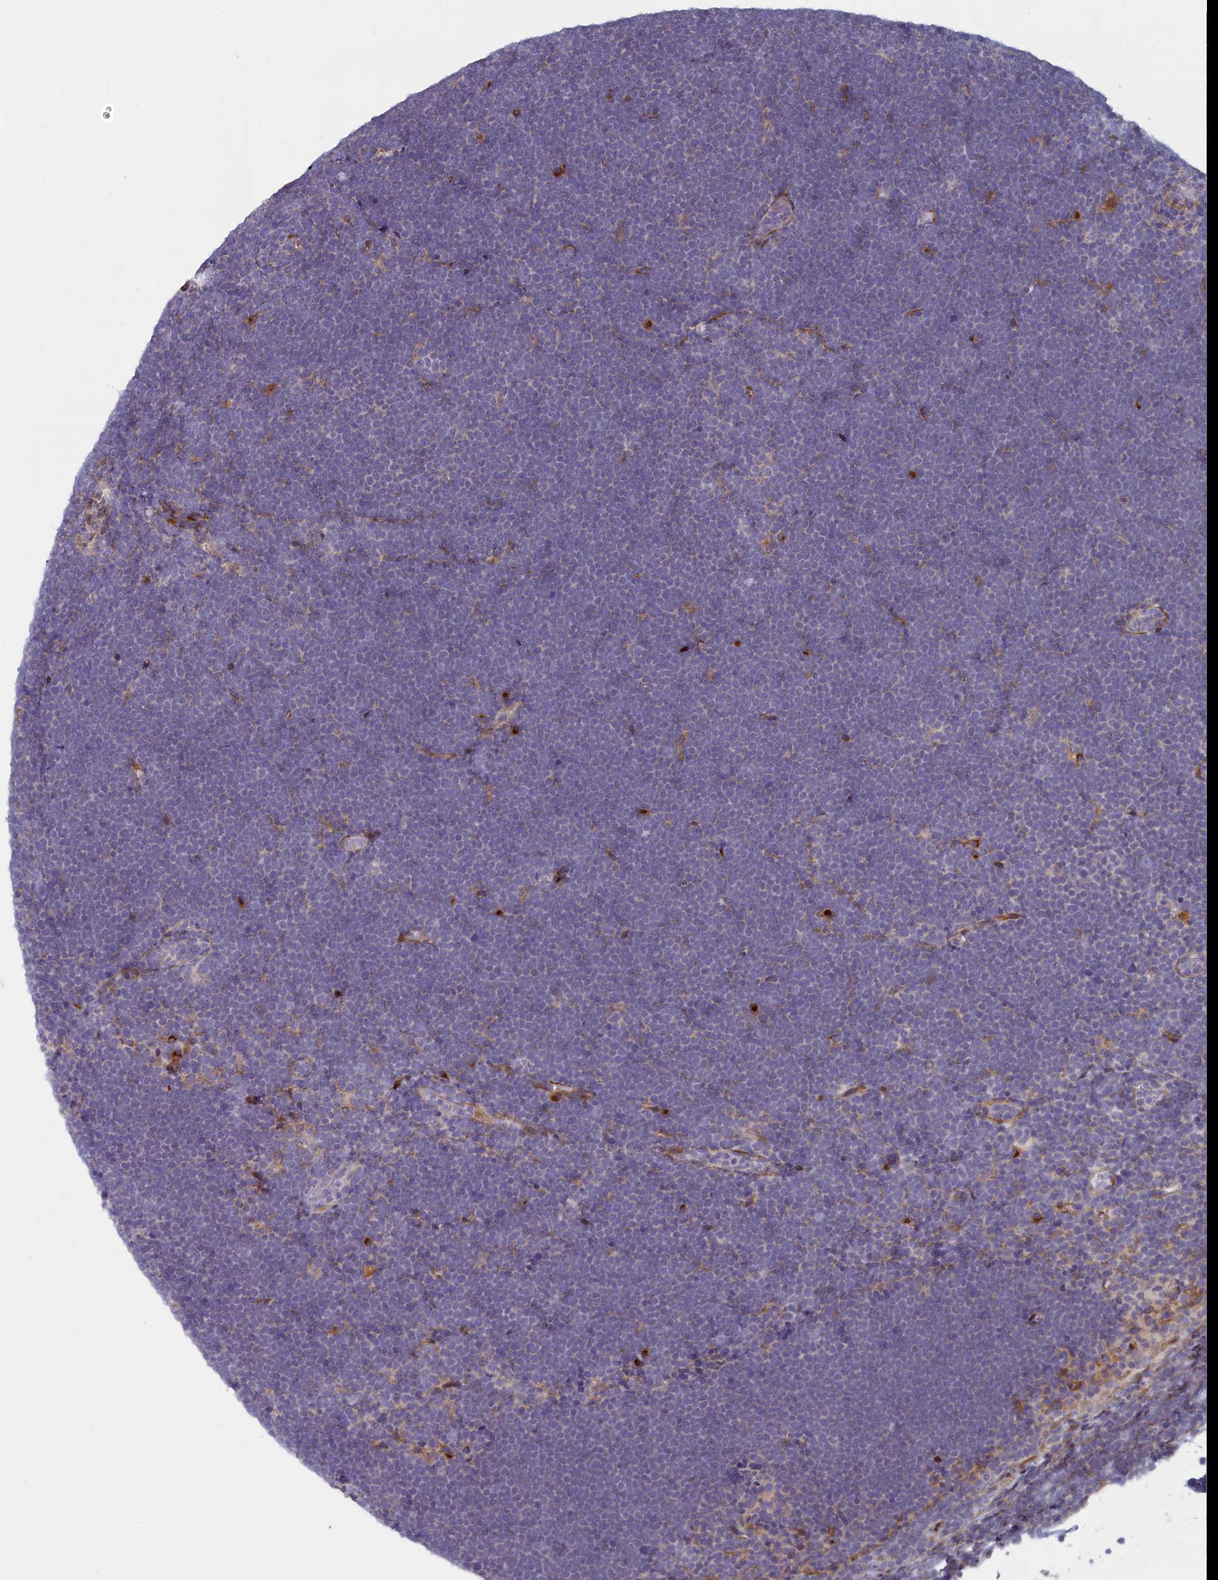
{"staining": {"intensity": "negative", "quantity": "none", "location": "none"}, "tissue": "lymphoma", "cell_type": "Tumor cells", "image_type": "cancer", "snomed": [{"axis": "morphology", "description": "Malignant lymphoma, non-Hodgkin's type, High grade"}, {"axis": "topography", "description": "Lymph node"}], "caption": "Protein analysis of high-grade malignant lymphoma, non-Hodgkin's type reveals no significant expression in tumor cells. The staining was performed using DAB to visualize the protein expression in brown, while the nuclei were stained in blue with hematoxylin (Magnification: 20x).", "gene": "B9D2", "patient": {"sex": "male", "age": 13}}